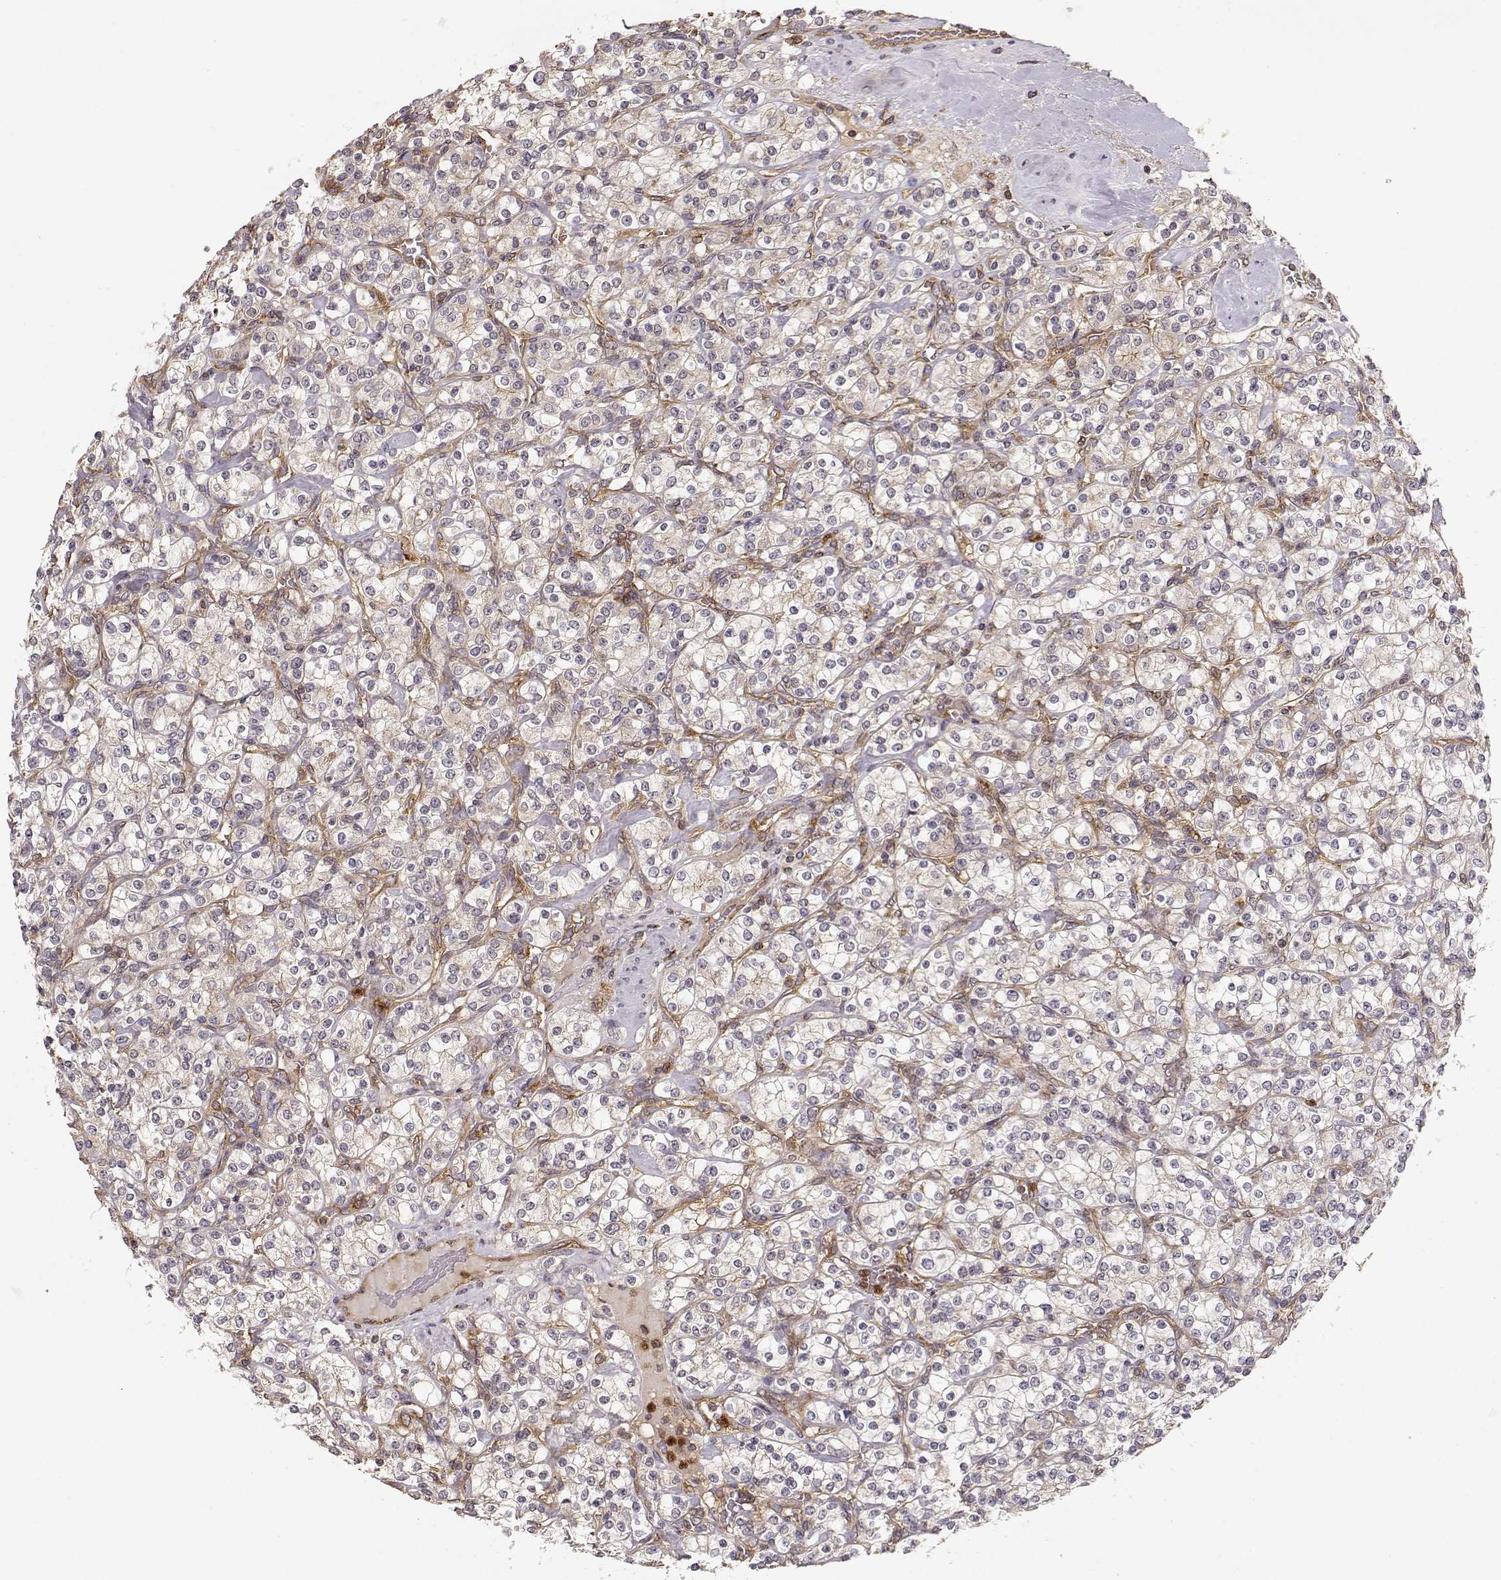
{"staining": {"intensity": "weak", "quantity": ">75%", "location": "cytoplasmic/membranous"}, "tissue": "renal cancer", "cell_type": "Tumor cells", "image_type": "cancer", "snomed": [{"axis": "morphology", "description": "Adenocarcinoma, NOS"}, {"axis": "topography", "description": "Kidney"}], "caption": "The image exhibits immunohistochemical staining of renal cancer. There is weak cytoplasmic/membranous expression is identified in about >75% of tumor cells. The staining was performed using DAB, with brown indicating positive protein expression. Nuclei are stained blue with hematoxylin.", "gene": "ARHGEF2", "patient": {"sex": "male", "age": 77}}